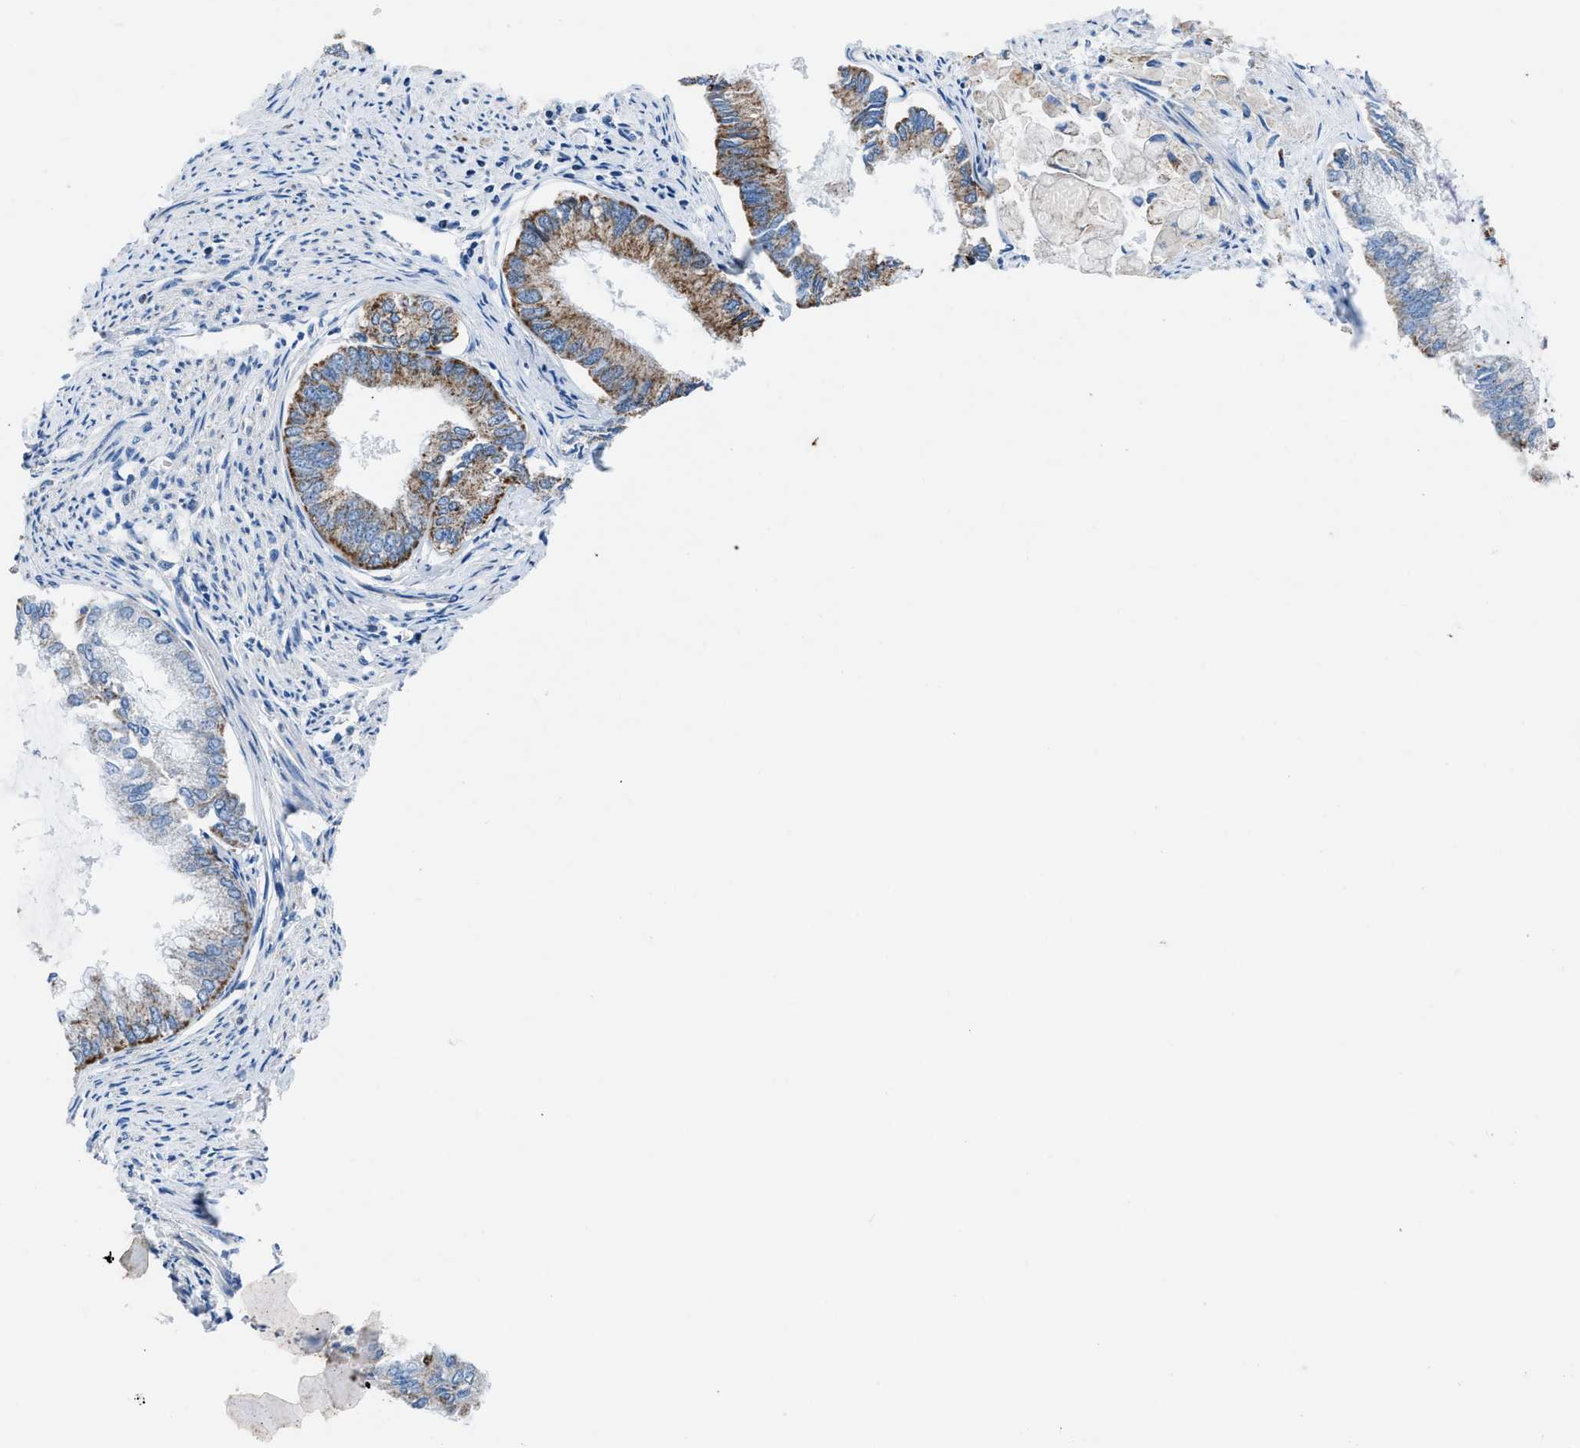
{"staining": {"intensity": "moderate", "quantity": ">75%", "location": "cytoplasmic/membranous"}, "tissue": "endometrial cancer", "cell_type": "Tumor cells", "image_type": "cancer", "snomed": [{"axis": "morphology", "description": "Adenocarcinoma, NOS"}, {"axis": "topography", "description": "Endometrium"}], "caption": "A brown stain highlights moderate cytoplasmic/membranous positivity of a protein in human endometrial adenocarcinoma tumor cells.", "gene": "ZDHHC3", "patient": {"sex": "female", "age": 86}}